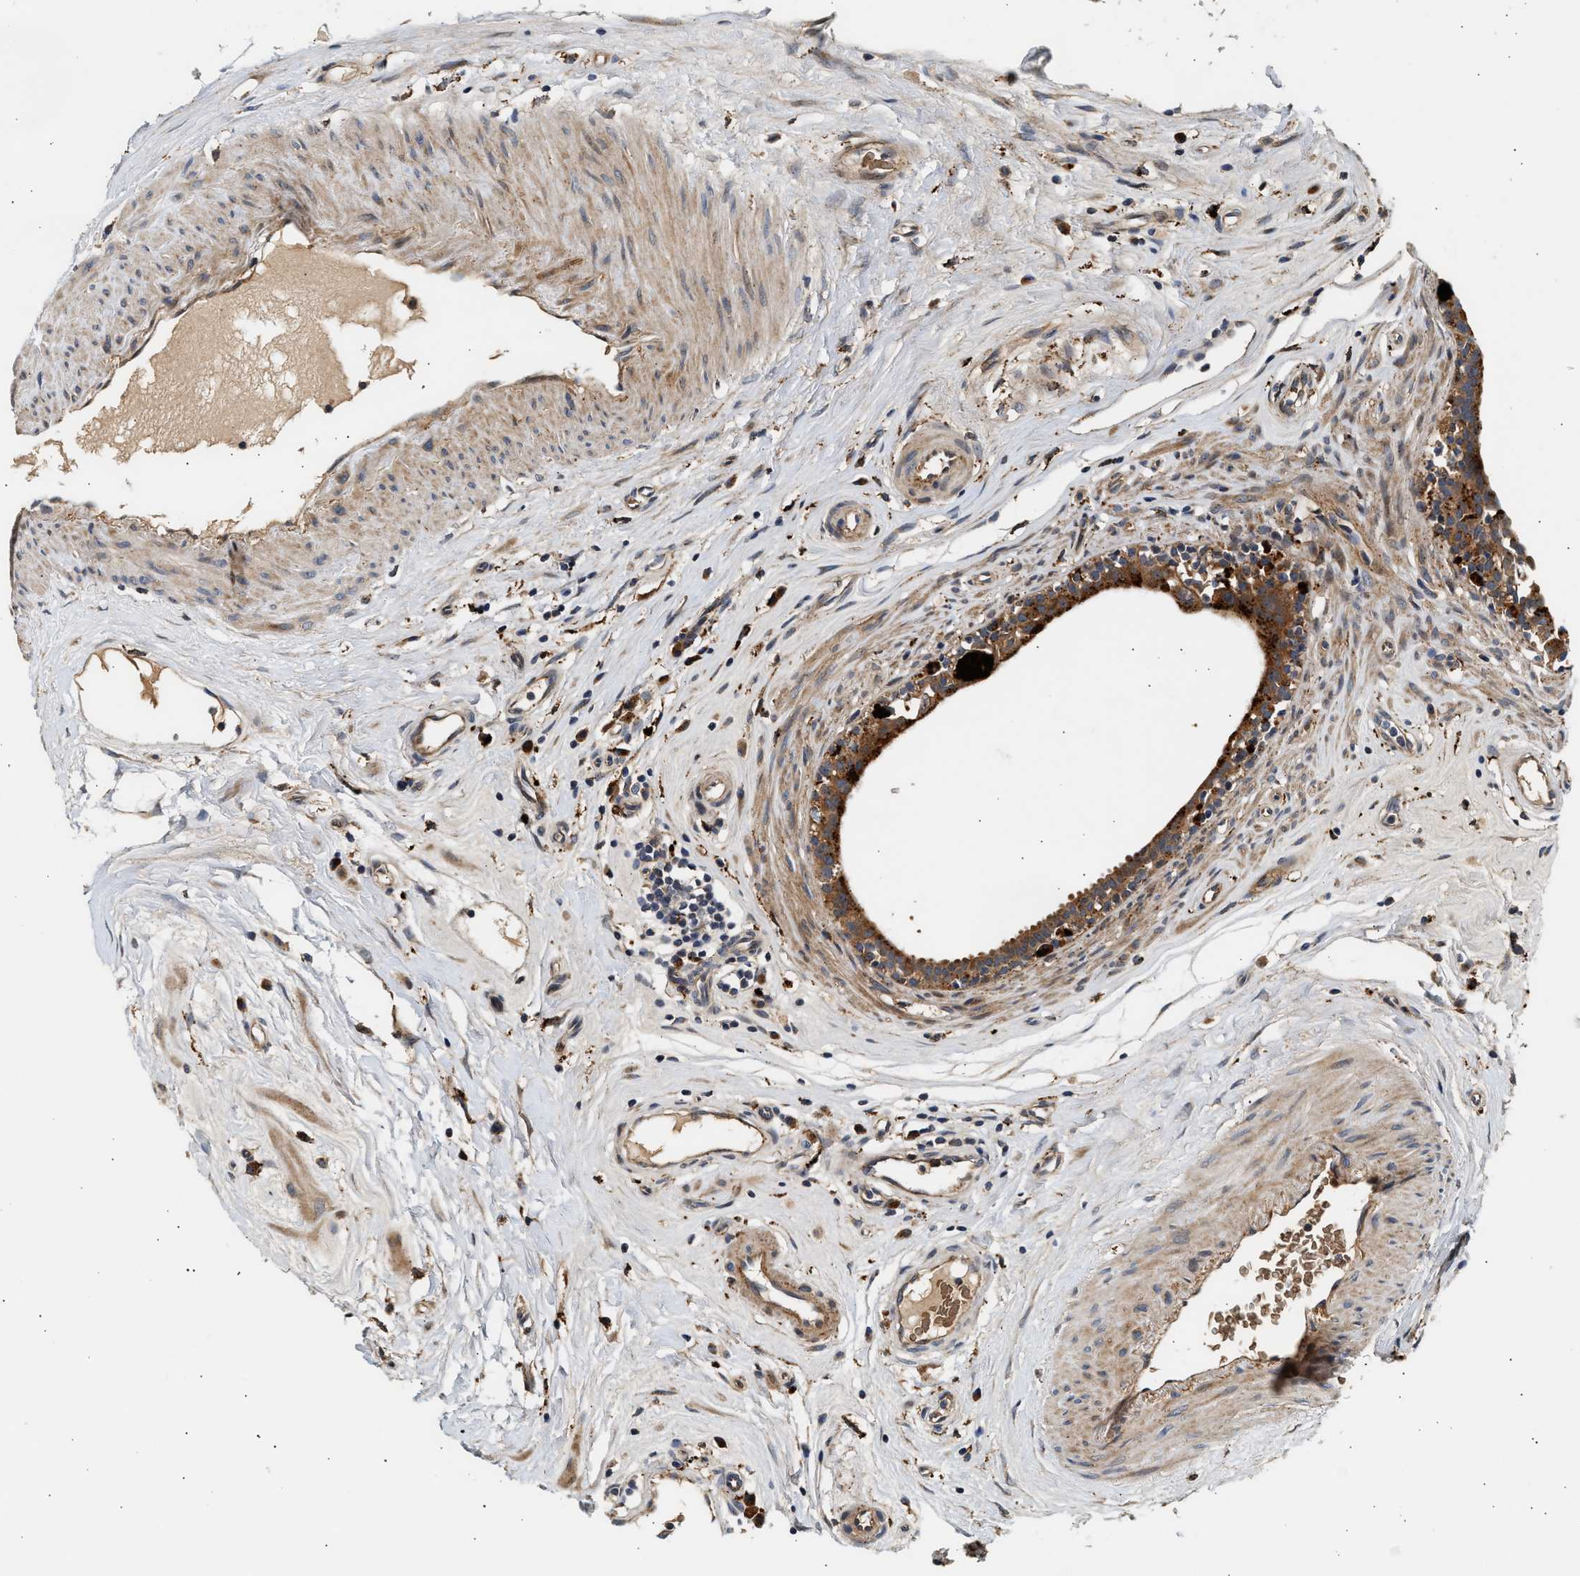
{"staining": {"intensity": "strong", "quantity": ">75%", "location": "cytoplasmic/membranous"}, "tissue": "epididymis", "cell_type": "Glandular cells", "image_type": "normal", "snomed": [{"axis": "morphology", "description": "Normal tissue, NOS"}, {"axis": "morphology", "description": "Inflammation, NOS"}, {"axis": "topography", "description": "Epididymis"}], "caption": "Protein expression by IHC demonstrates strong cytoplasmic/membranous expression in about >75% of glandular cells in unremarkable epididymis.", "gene": "PLD3", "patient": {"sex": "male", "age": 84}}